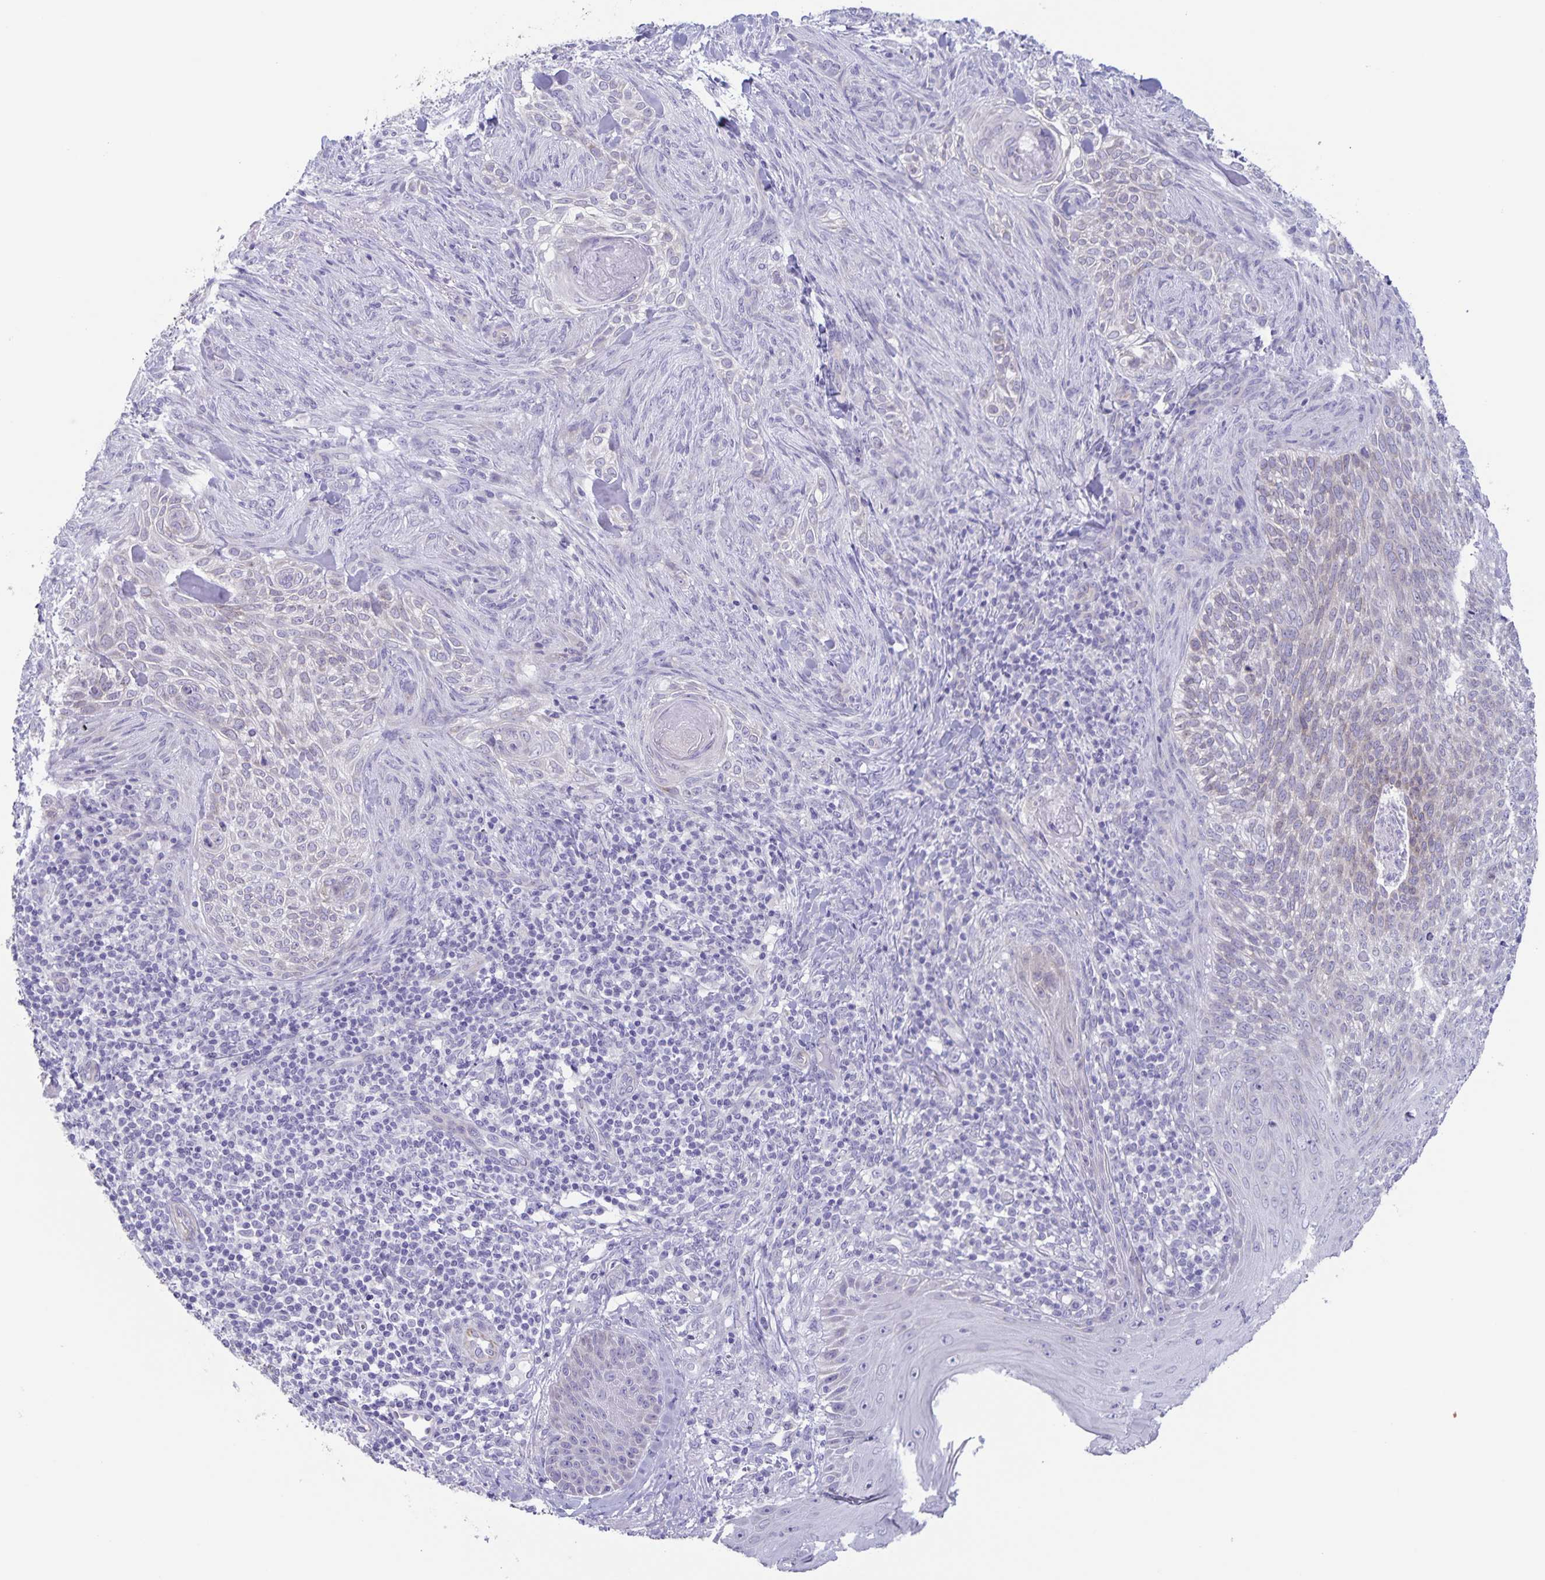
{"staining": {"intensity": "negative", "quantity": "none", "location": "none"}, "tissue": "skin cancer", "cell_type": "Tumor cells", "image_type": "cancer", "snomed": [{"axis": "morphology", "description": "Basal cell carcinoma"}, {"axis": "topography", "description": "Skin"}], "caption": "DAB (3,3'-diaminobenzidine) immunohistochemical staining of human basal cell carcinoma (skin) demonstrates no significant staining in tumor cells.", "gene": "AQP4", "patient": {"sex": "female", "age": 48}}